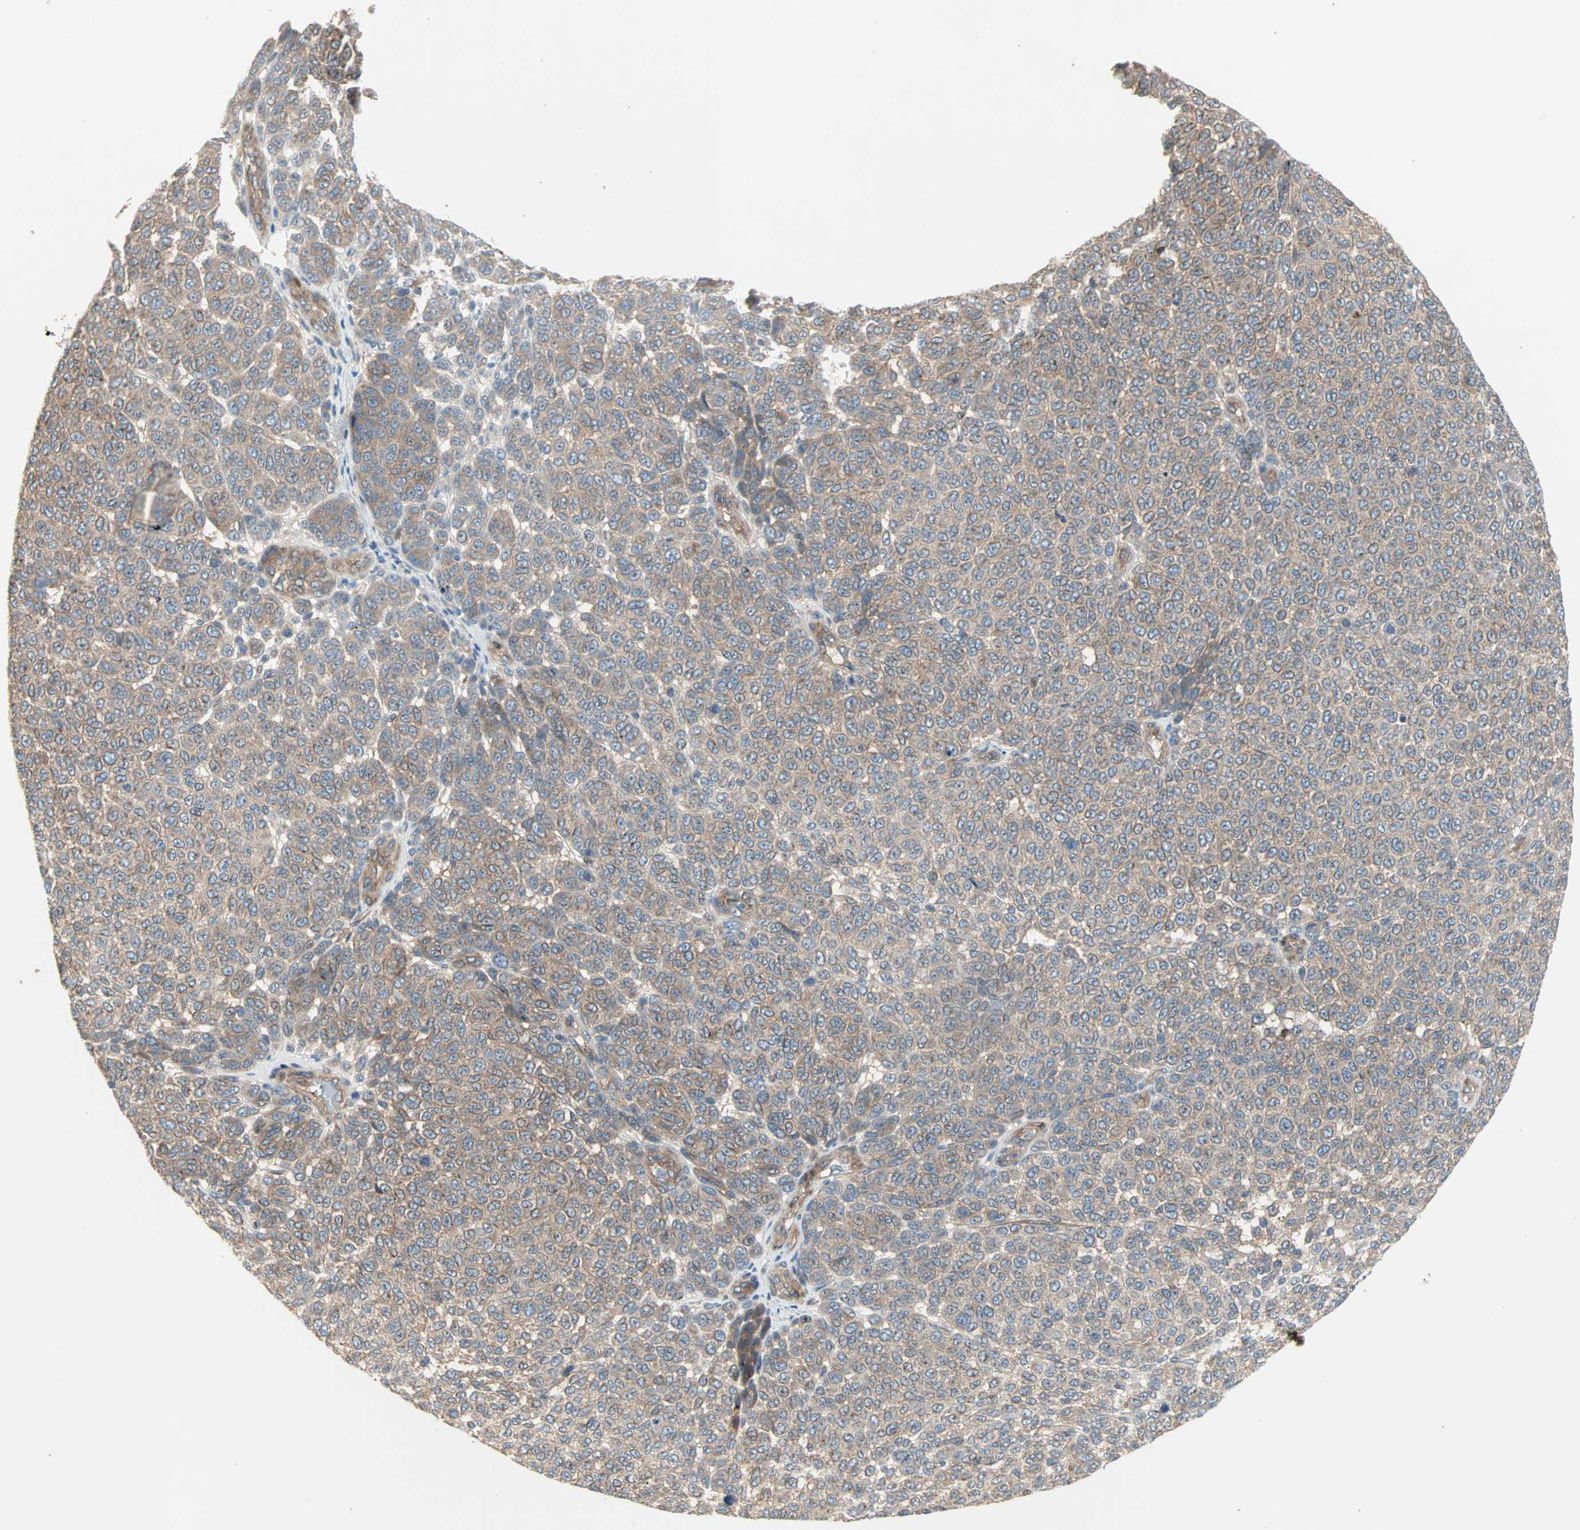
{"staining": {"intensity": "weak", "quantity": ">75%", "location": "cytoplasmic/membranous"}, "tissue": "melanoma", "cell_type": "Tumor cells", "image_type": "cancer", "snomed": [{"axis": "morphology", "description": "Malignant melanoma, NOS"}, {"axis": "topography", "description": "Skin"}], "caption": "Malignant melanoma was stained to show a protein in brown. There is low levels of weak cytoplasmic/membranous expression in approximately >75% of tumor cells.", "gene": "PDE8A", "patient": {"sex": "male", "age": 59}}